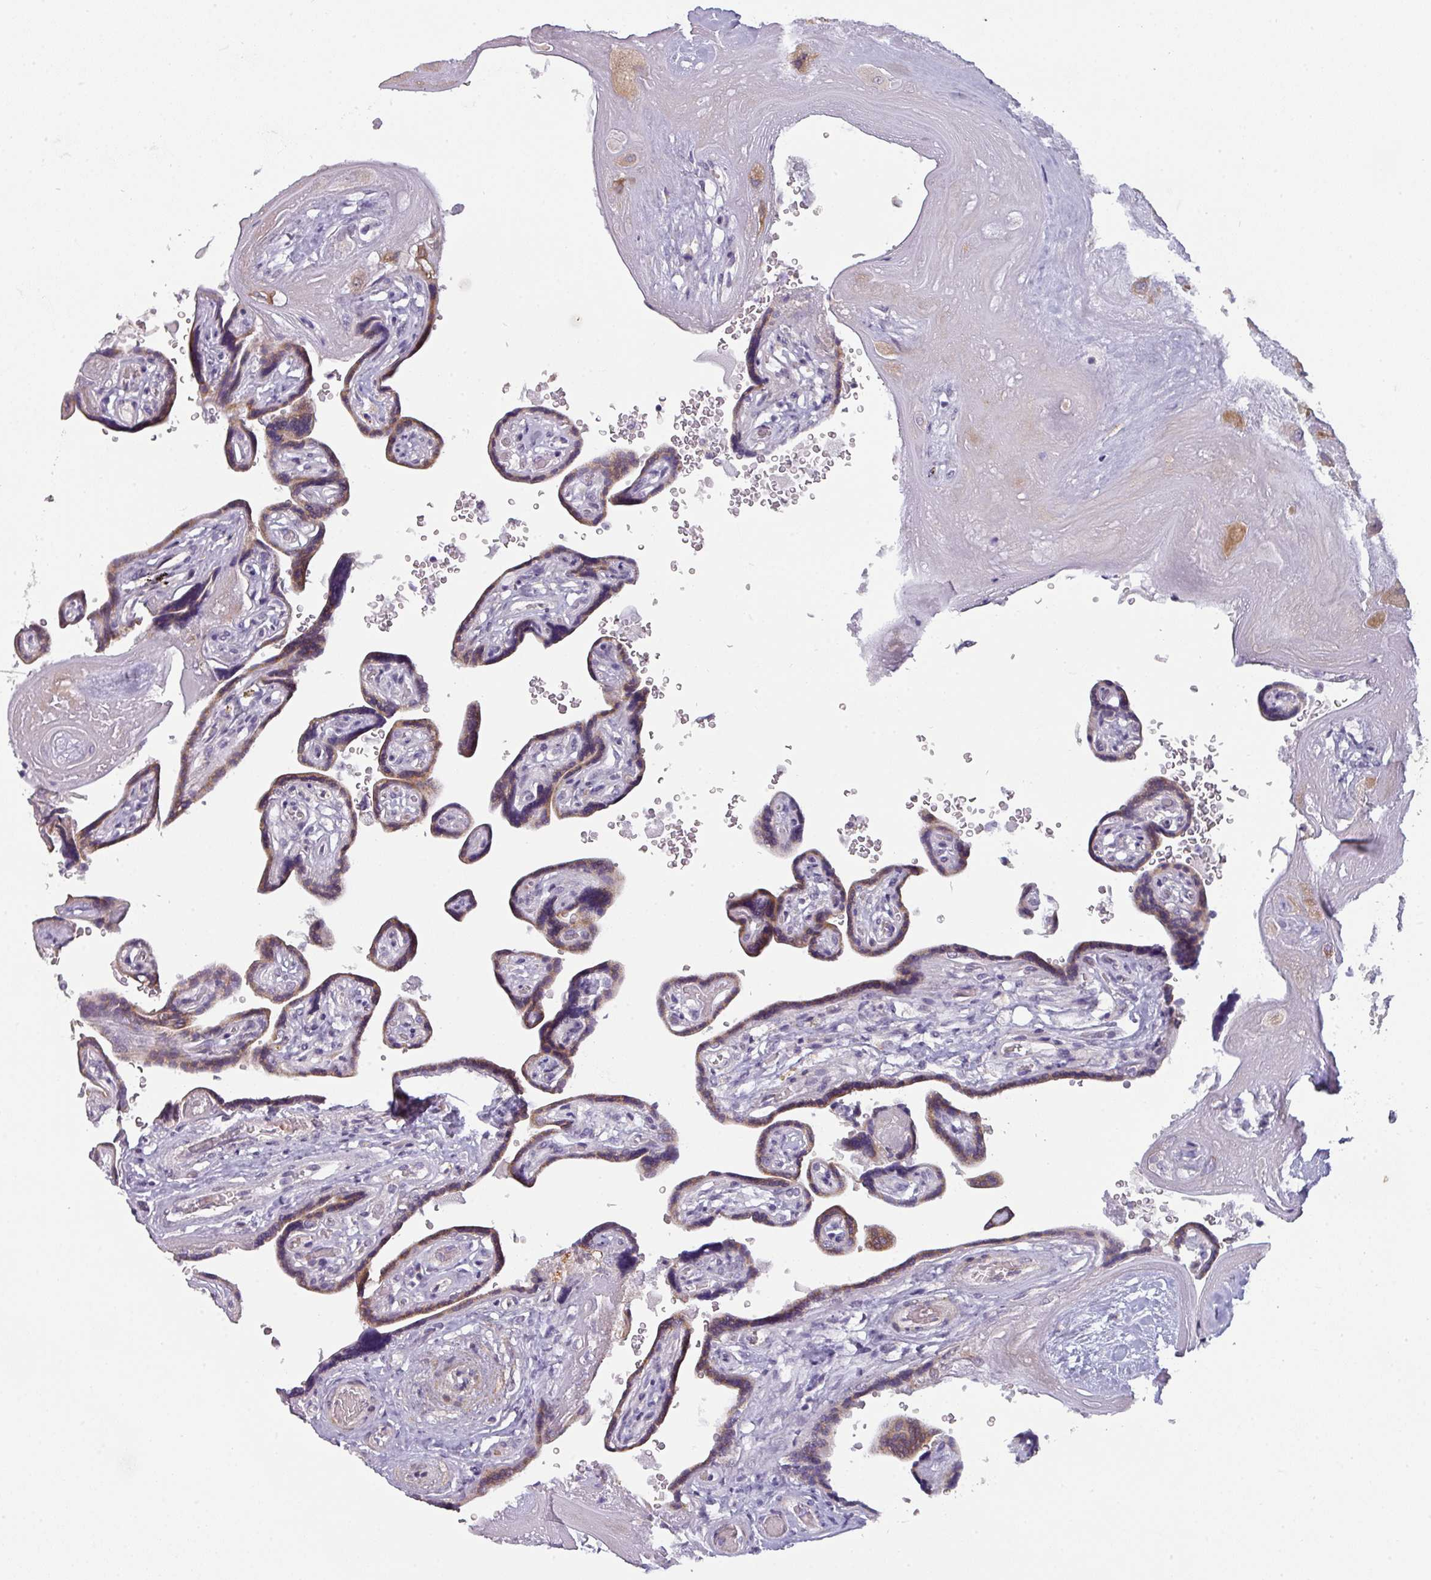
{"staining": {"intensity": "moderate", "quantity": "<25%", "location": "cytoplasmic/membranous"}, "tissue": "placenta", "cell_type": "Decidual cells", "image_type": "normal", "snomed": [{"axis": "morphology", "description": "Normal tissue, NOS"}, {"axis": "topography", "description": "Placenta"}], "caption": "Human placenta stained for a protein (brown) reveals moderate cytoplasmic/membranous positive expression in about <25% of decidual cells.", "gene": "C2orf68", "patient": {"sex": "female", "age": 32}}